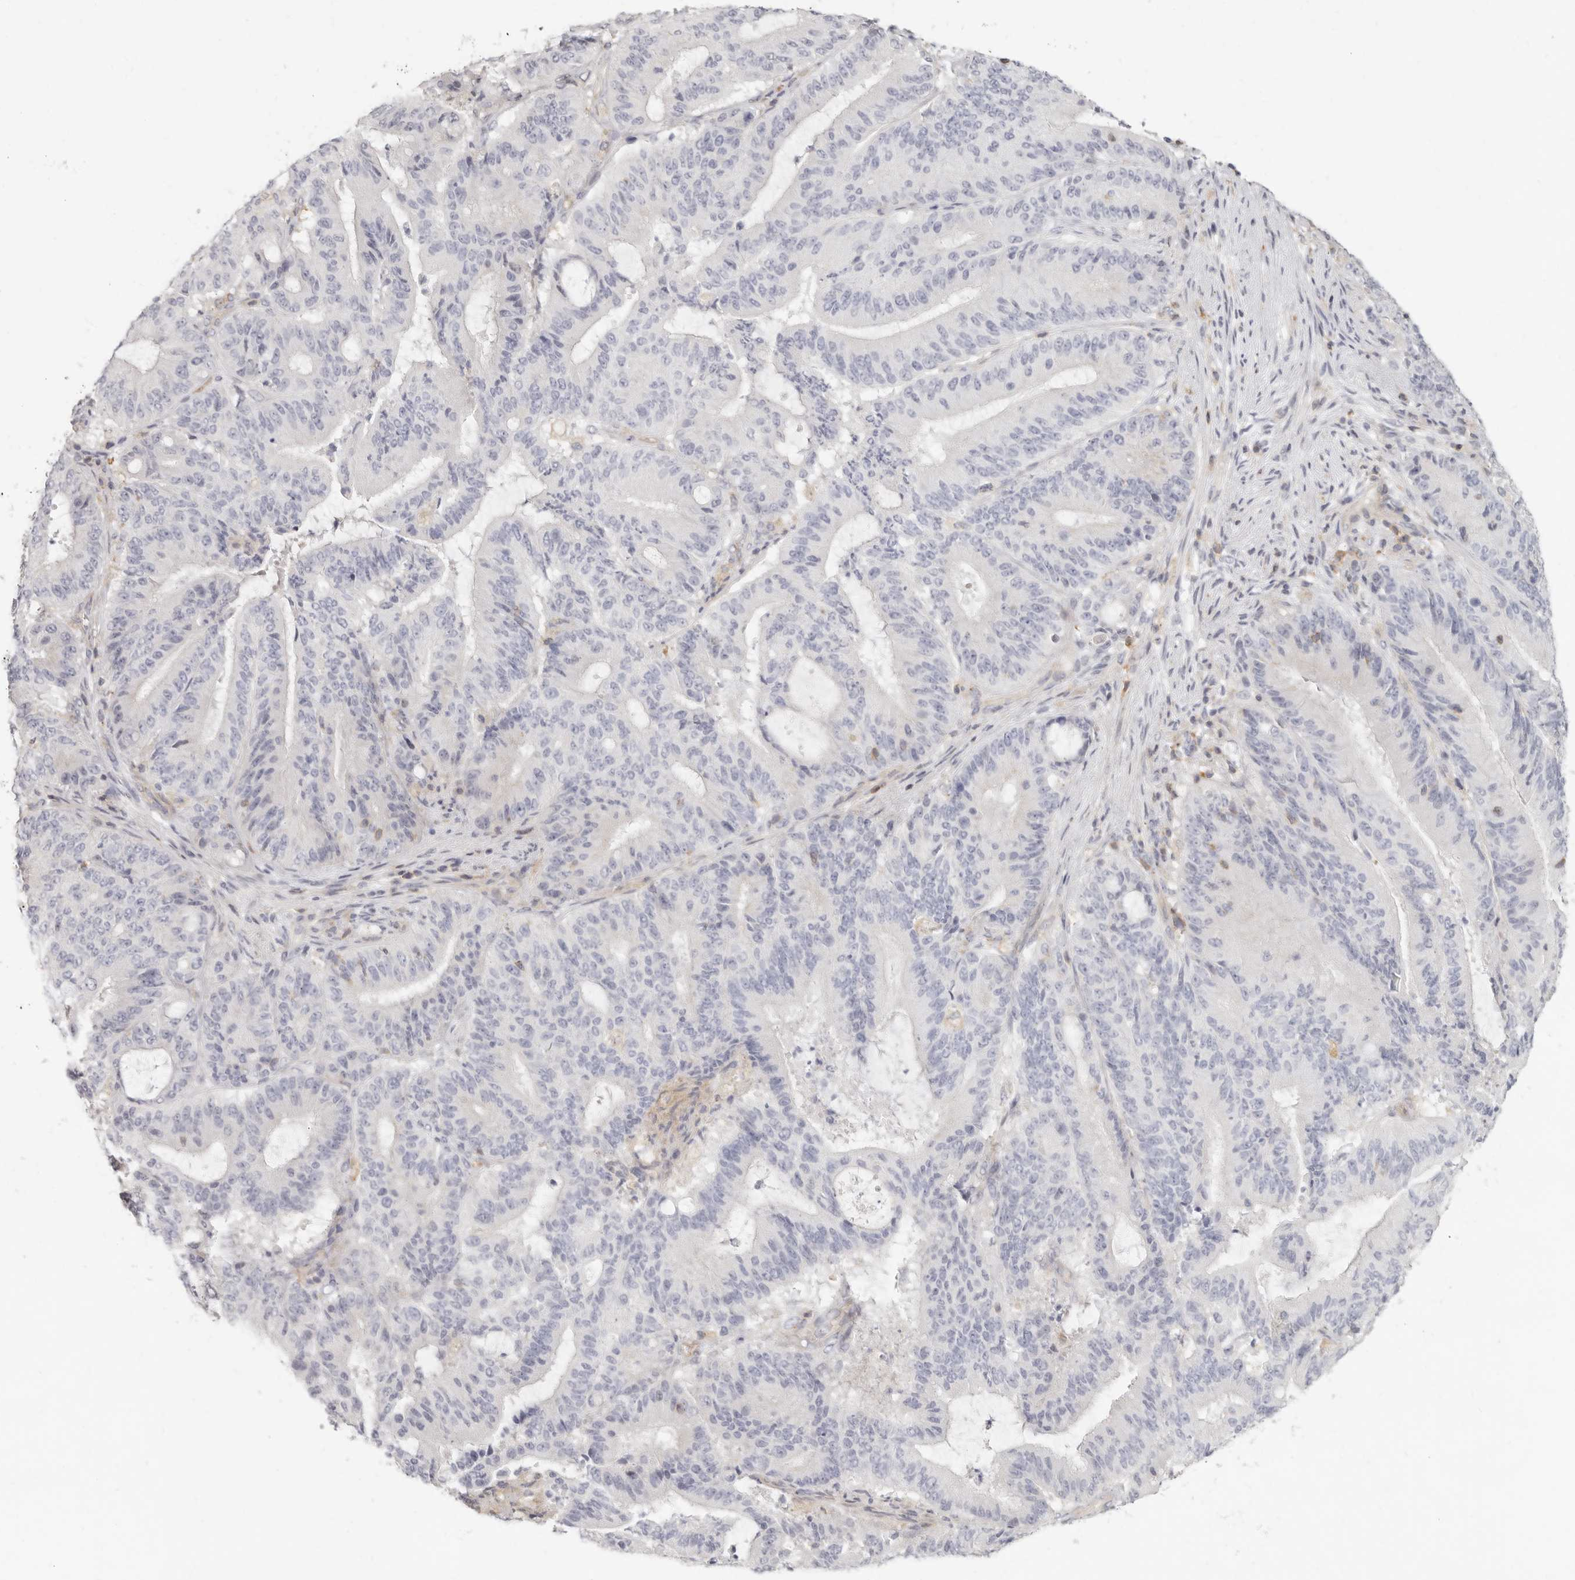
{"staining": {"intensity": "negative", "quantity": "none", "location": "none"}, "tissue": "liver cancer", "cell_type": "Tumor cells", "image_type": "cancer", "snomed": [{"axis": "morphology", "description": "Normal tissue, NOS"}, {"axis": "morphology", "description": "Cholangiocarcinoma"}, {"axis": "topography", "description": "Liver"}, {"axis": "topography", "description": "Peripheral nerve tissue"}], "caption": "Tumor cells show no significant protein expression in liver cancer.", "gene": "NIBAN1", "patient": {"sex": "female", "age": 73}}